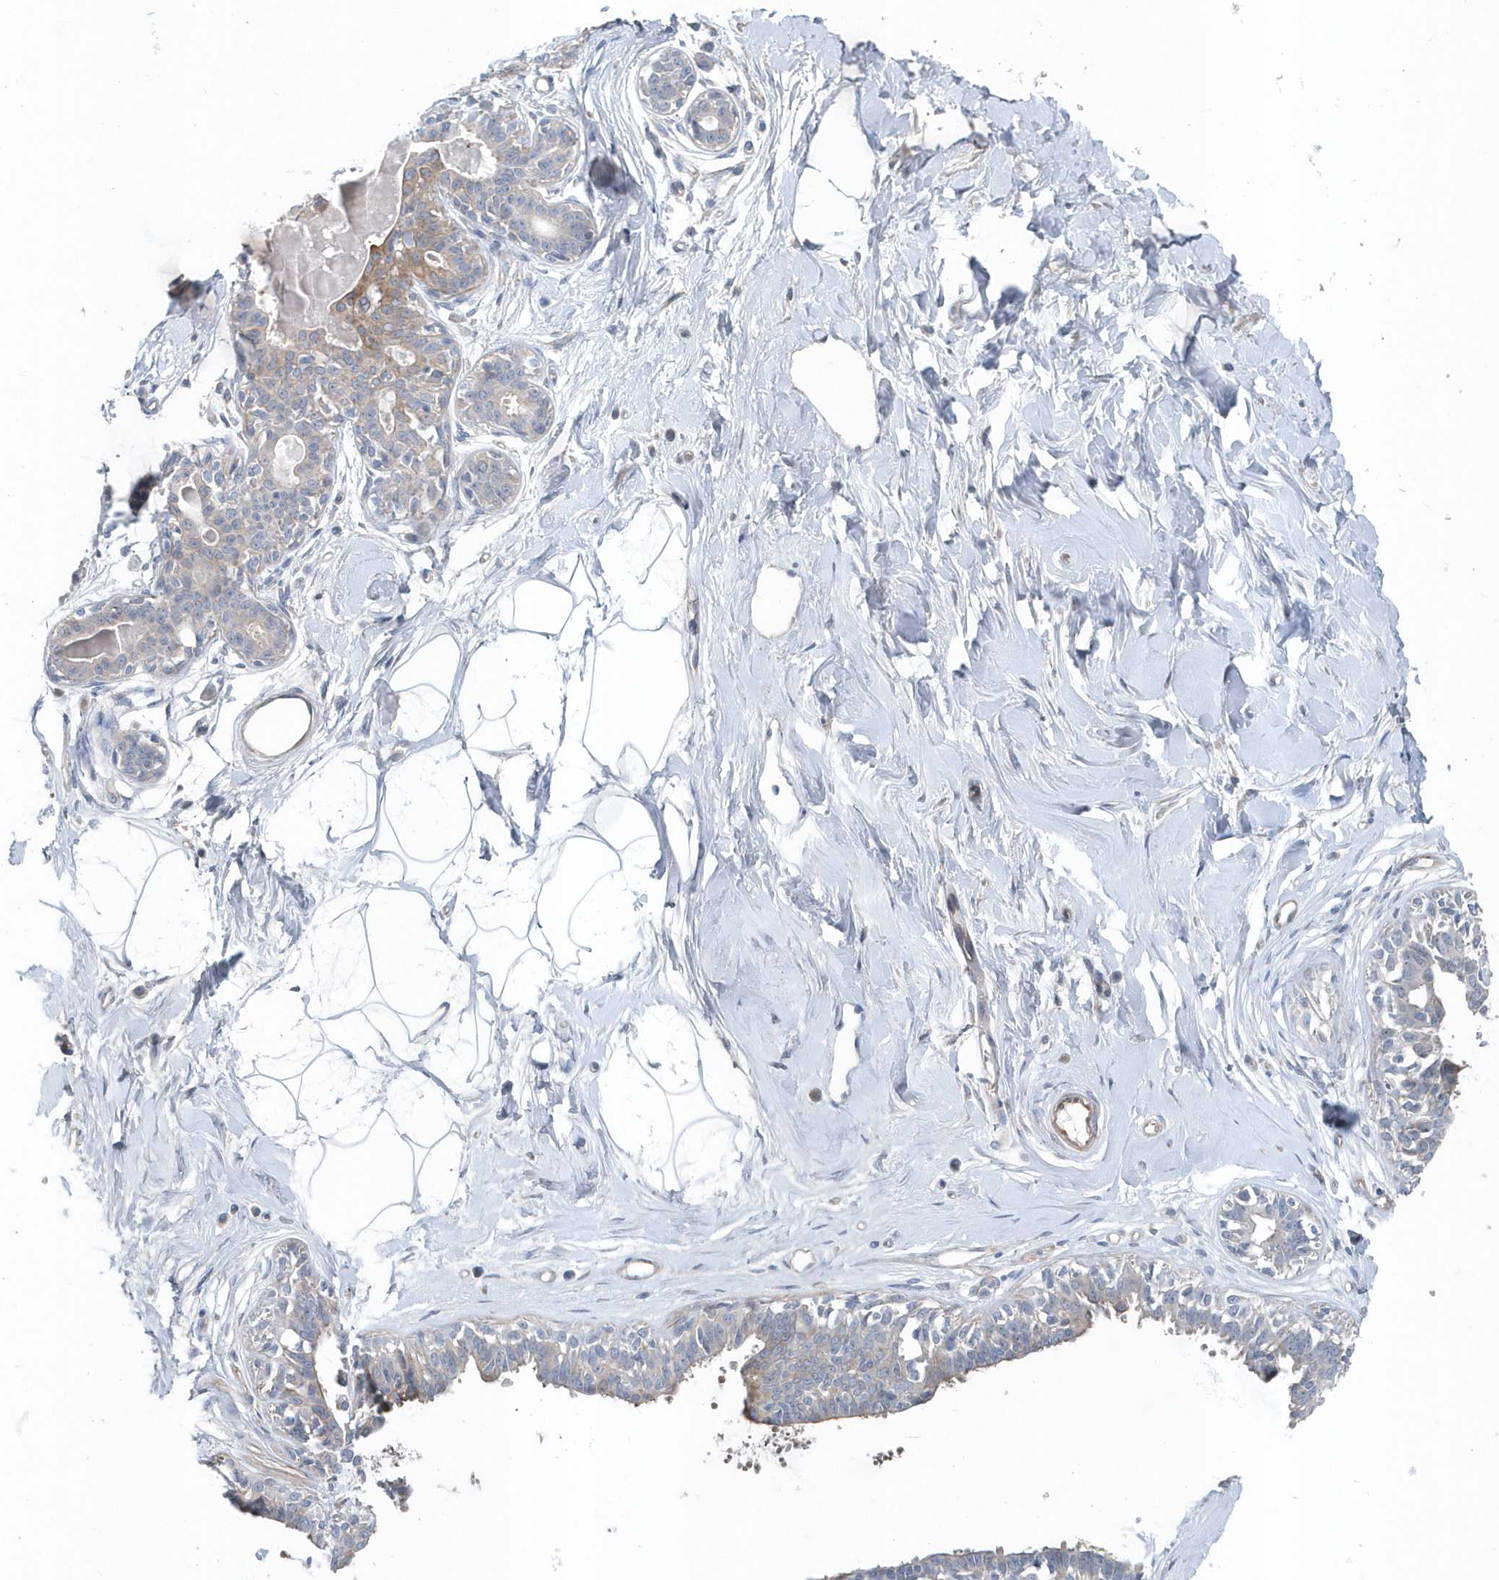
{"staining": {"intensity": "negative", "quantity": "none", "location": "none"}, "tissue": "breast", "cell_type": "Adipocytes", "image_type": "normal", "snomed": [{"axis": "morphology", "description": "Normal tissue, NOS"}, {"axis": "topography", "description": "Breast"}], "caption": "This is an immunohistochemistry (IHC) micrograph of benign human breast. There is no positivity in adipocytes.", "gene": "MCC", "patient": {"sex": "female", "age": 45}}